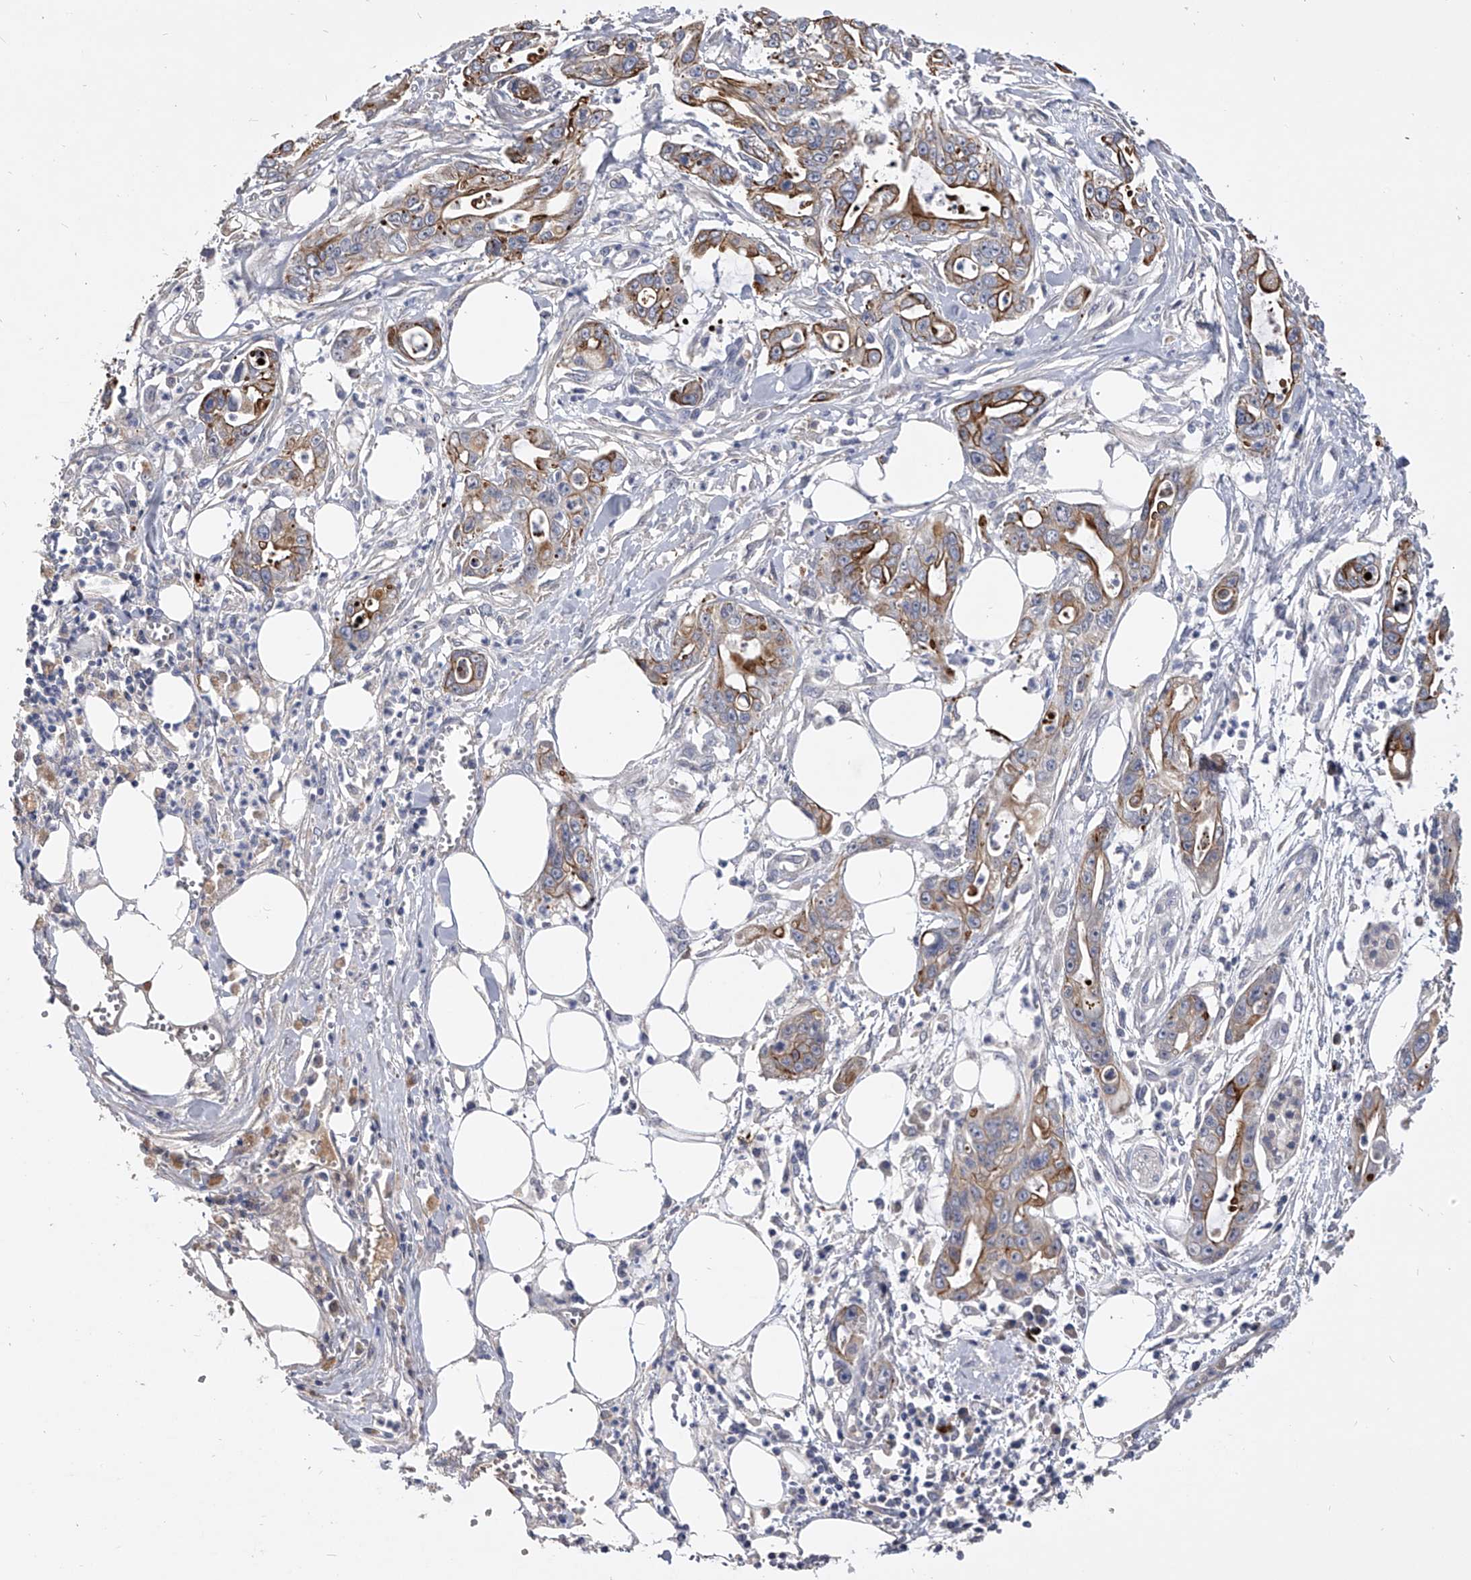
{"staining": {"intensity": "moderate", "quantity": ">75%", "location": "cytoplasmic/membranous"}, "tissue": "pancreatic cancer", "cell_type": "Tumor cells", "image_type": "cancer", "snomed": [{"axis": "morphology", "description": "Adenocarcinoma, NOS"}, {"axis": "topography", "description": "Pancreas"}], "caption": "Adenocarcinoma (pancreatic) stained for a protein displays moderate cytoplasmic/membranous positivity in tumor cells.", "gene": "MDN1", "patient": {"sex": "male", "age": 68}}